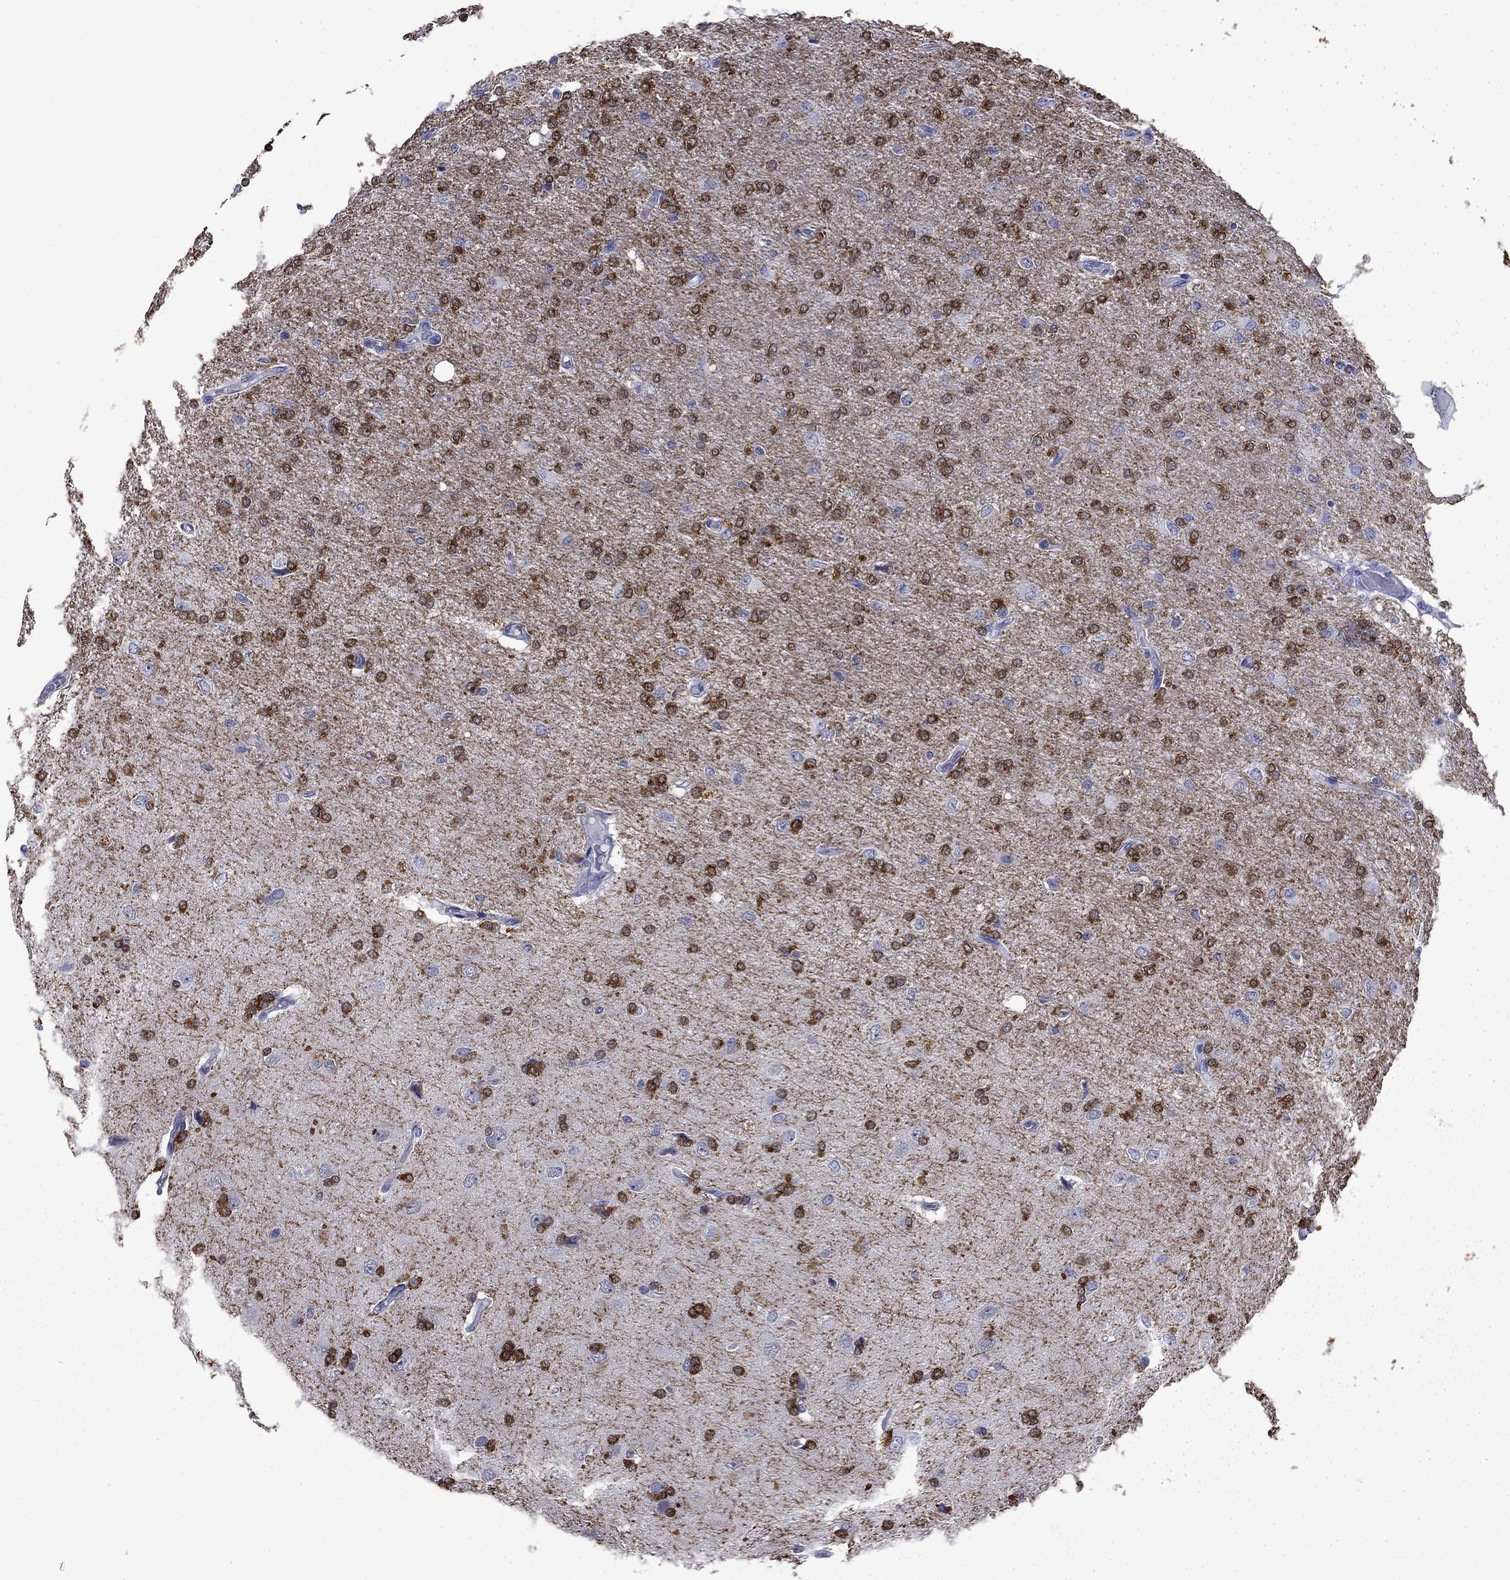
{"staining": {"intensity": "moderate", "quantity": ">75%", "location": "cytoplasmic/membranous"}, "tissue": "glioma", "cell_type": "Tumor cells", "image_type": "cancer", "snomed": [{"axis": "morphology", "description": "Glioma, malignant, High grade"}, {"axis": "topography", "description": "Cerebral cortex"}], "caption": "High-grade glioma (malignant) stained with a protein marker exhibits moderate staining in tumor cells.", "gene": "BCL2L14", "patient": {"sex": "male", "age": 70}}